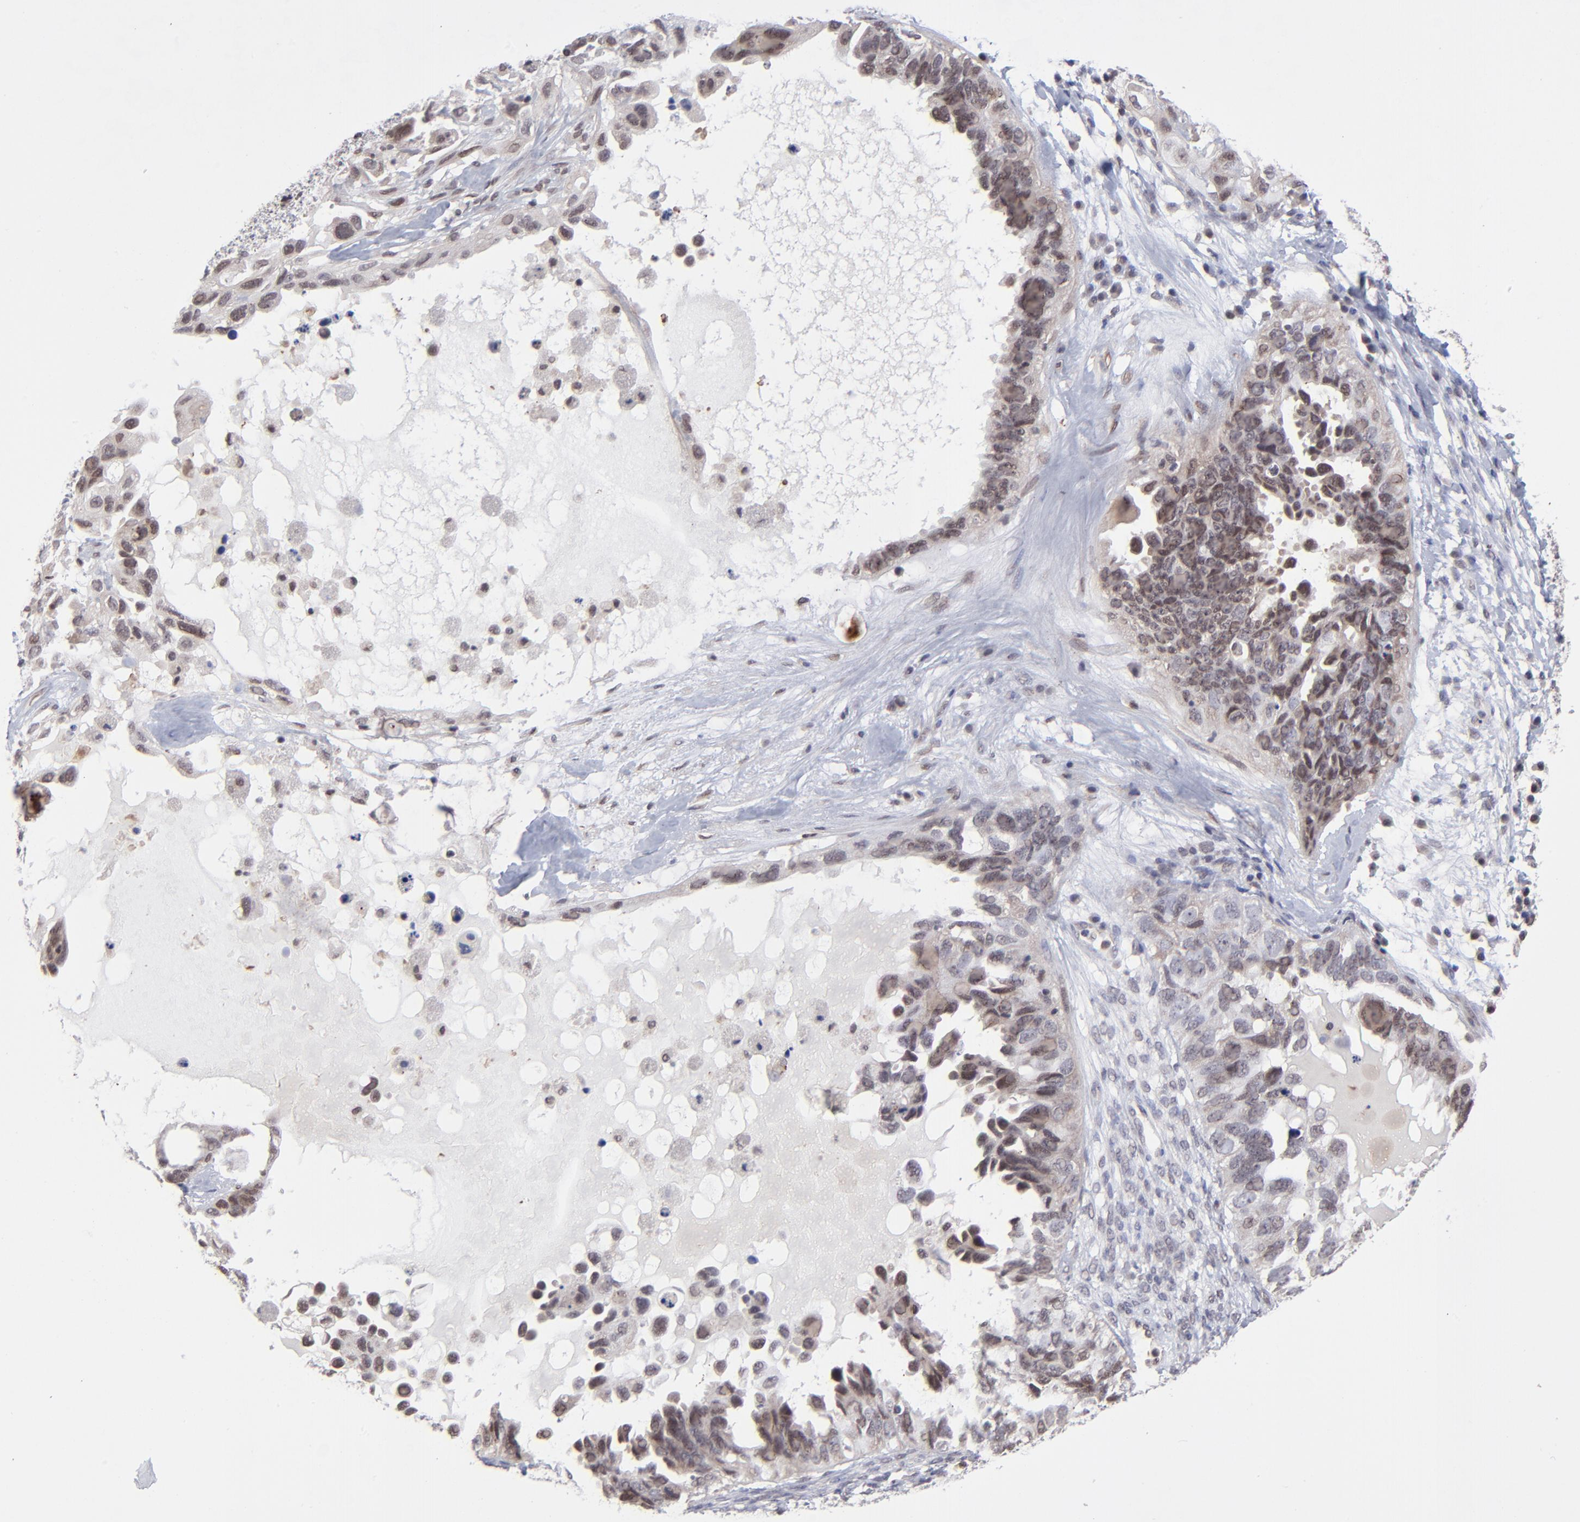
{"staining": {"intensity": "moderate", "quantity": "25%-75%", "location": "nuclear"}, "tissue": "ovarian cancer", "cell_type": "Tumor cells", "image_type": "cancer", "snomed": [{"axis": "morphology", "description": "Cystadenocarcinoma, serous, NOS"}, {"axis": "topography", "description": "Ovary"}], "caption": "Protein expression analysis of serous cystadenocarcinoma (ovarian) reveals moderate nuclear staining in about 25%-75% of tumor cells. Nuclei are stained in blue.", "gene": "ZNF419", "patient": {"sex": "female", "age": 82}}